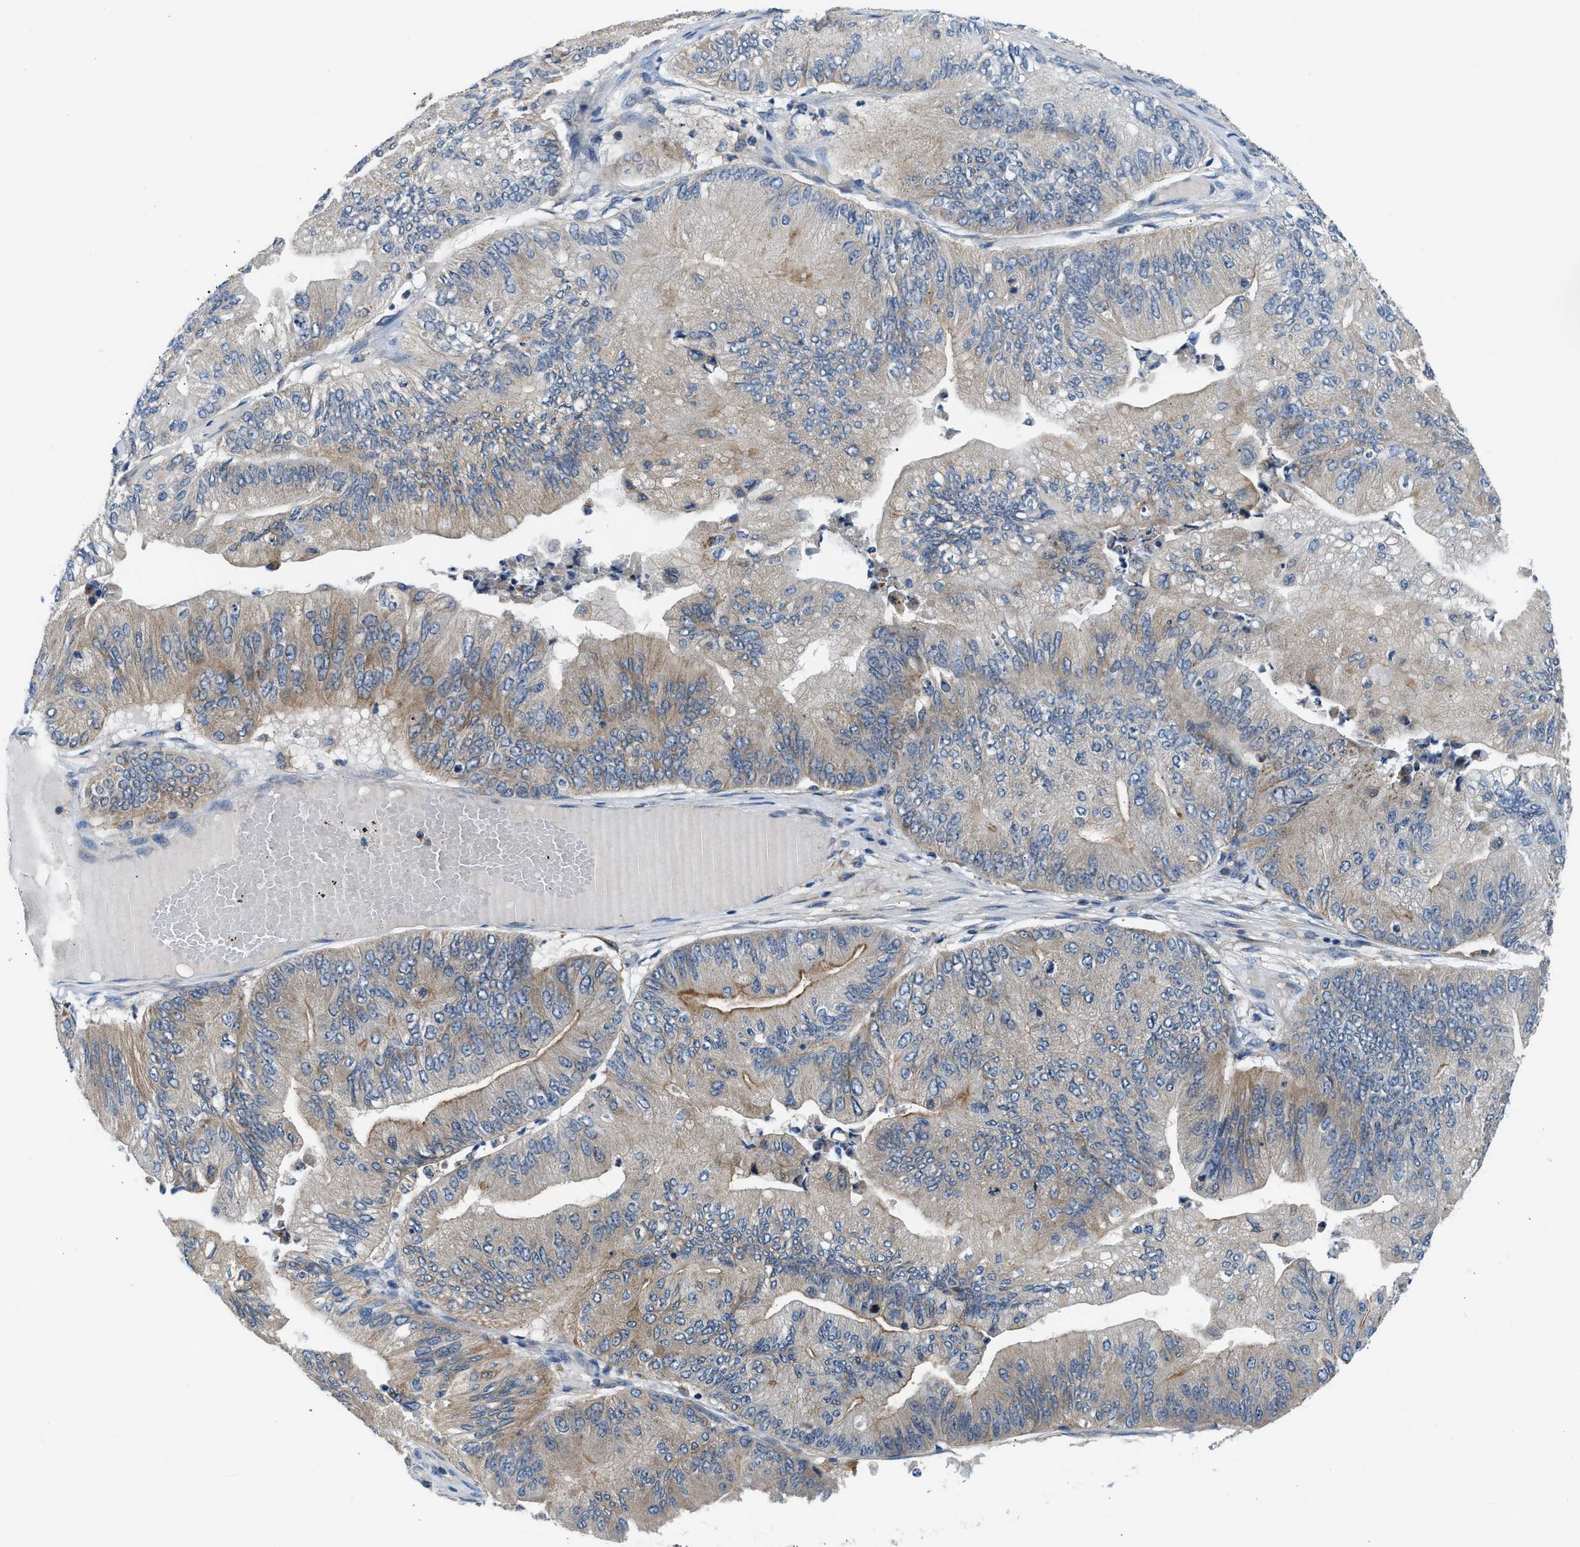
{"staining": {"intensity": "moderate", "quantity": ">75%", "location": "cytoplasmic/membranous"}, "tissue": "ovarian cancer", "cell_type": "Tumor cells", "image_type": "cancer", "snomed": [{"axis": "morphology", "description": "Cystadenocarcinoma, mucinous, NOS"}, {"axis": "topography", "description": "Ovary"}], "caption": "DAB immunohistochemical staining of human ovarian cancer (mucinous cystadenocarcinoma) displays moderate cytoplasmic/membranous protein positivity in approximately >75% of tumor cells. The staining was performed using DAB (3,3'-diaminobenzidine) to visualize the protein expression in brown, while the nuclei were stained in blue with hematoxylin (Magnification: 20x).", "gene": "LPIN2", "patient": {"sex": "female", "age": 61}}